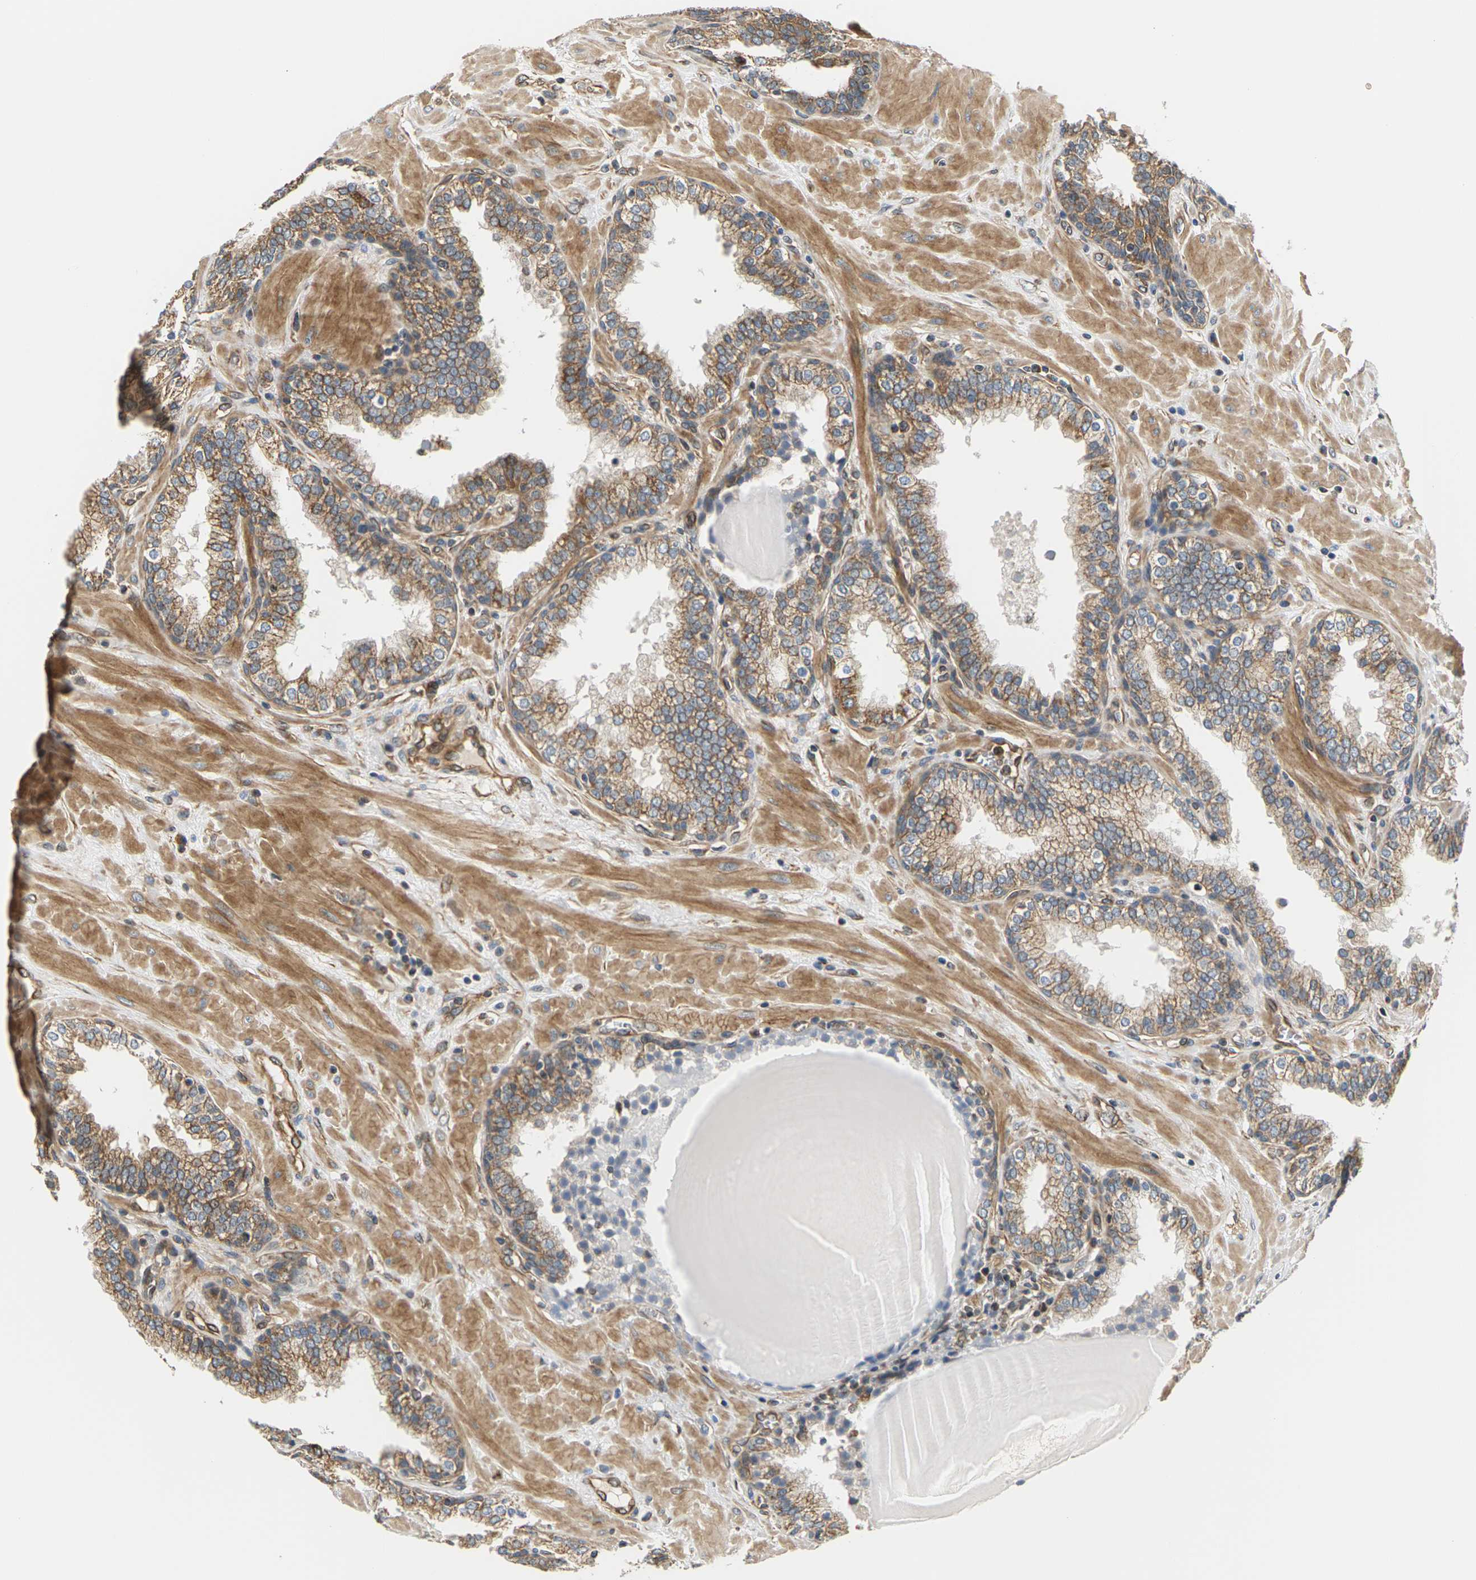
{"staining": {"intensity": "moderate", "quantity": ">75%", "location": "cytoplasmic/membranous"}, "tissue": "prostate", "cell_type": "Glandular cells", "image_type": "normal", "snomed": [{"axis": "morphology", "description": "Normal tissue, NOS"}, {"axis": "topography", "description": "Prostate"}], "caption": "High-magnification brightfield microscopy of normal prostate stained with DAB (3,3'-diaminobenzidine) (brown) and counterstained with hematoxylin (blue). glandular cells exhibit moderate cytoplasmic/membranous expression is present in approximately>75% of cells.", "gene": "PCDHB4", "patient": {"sex": "male", "age": 51}}